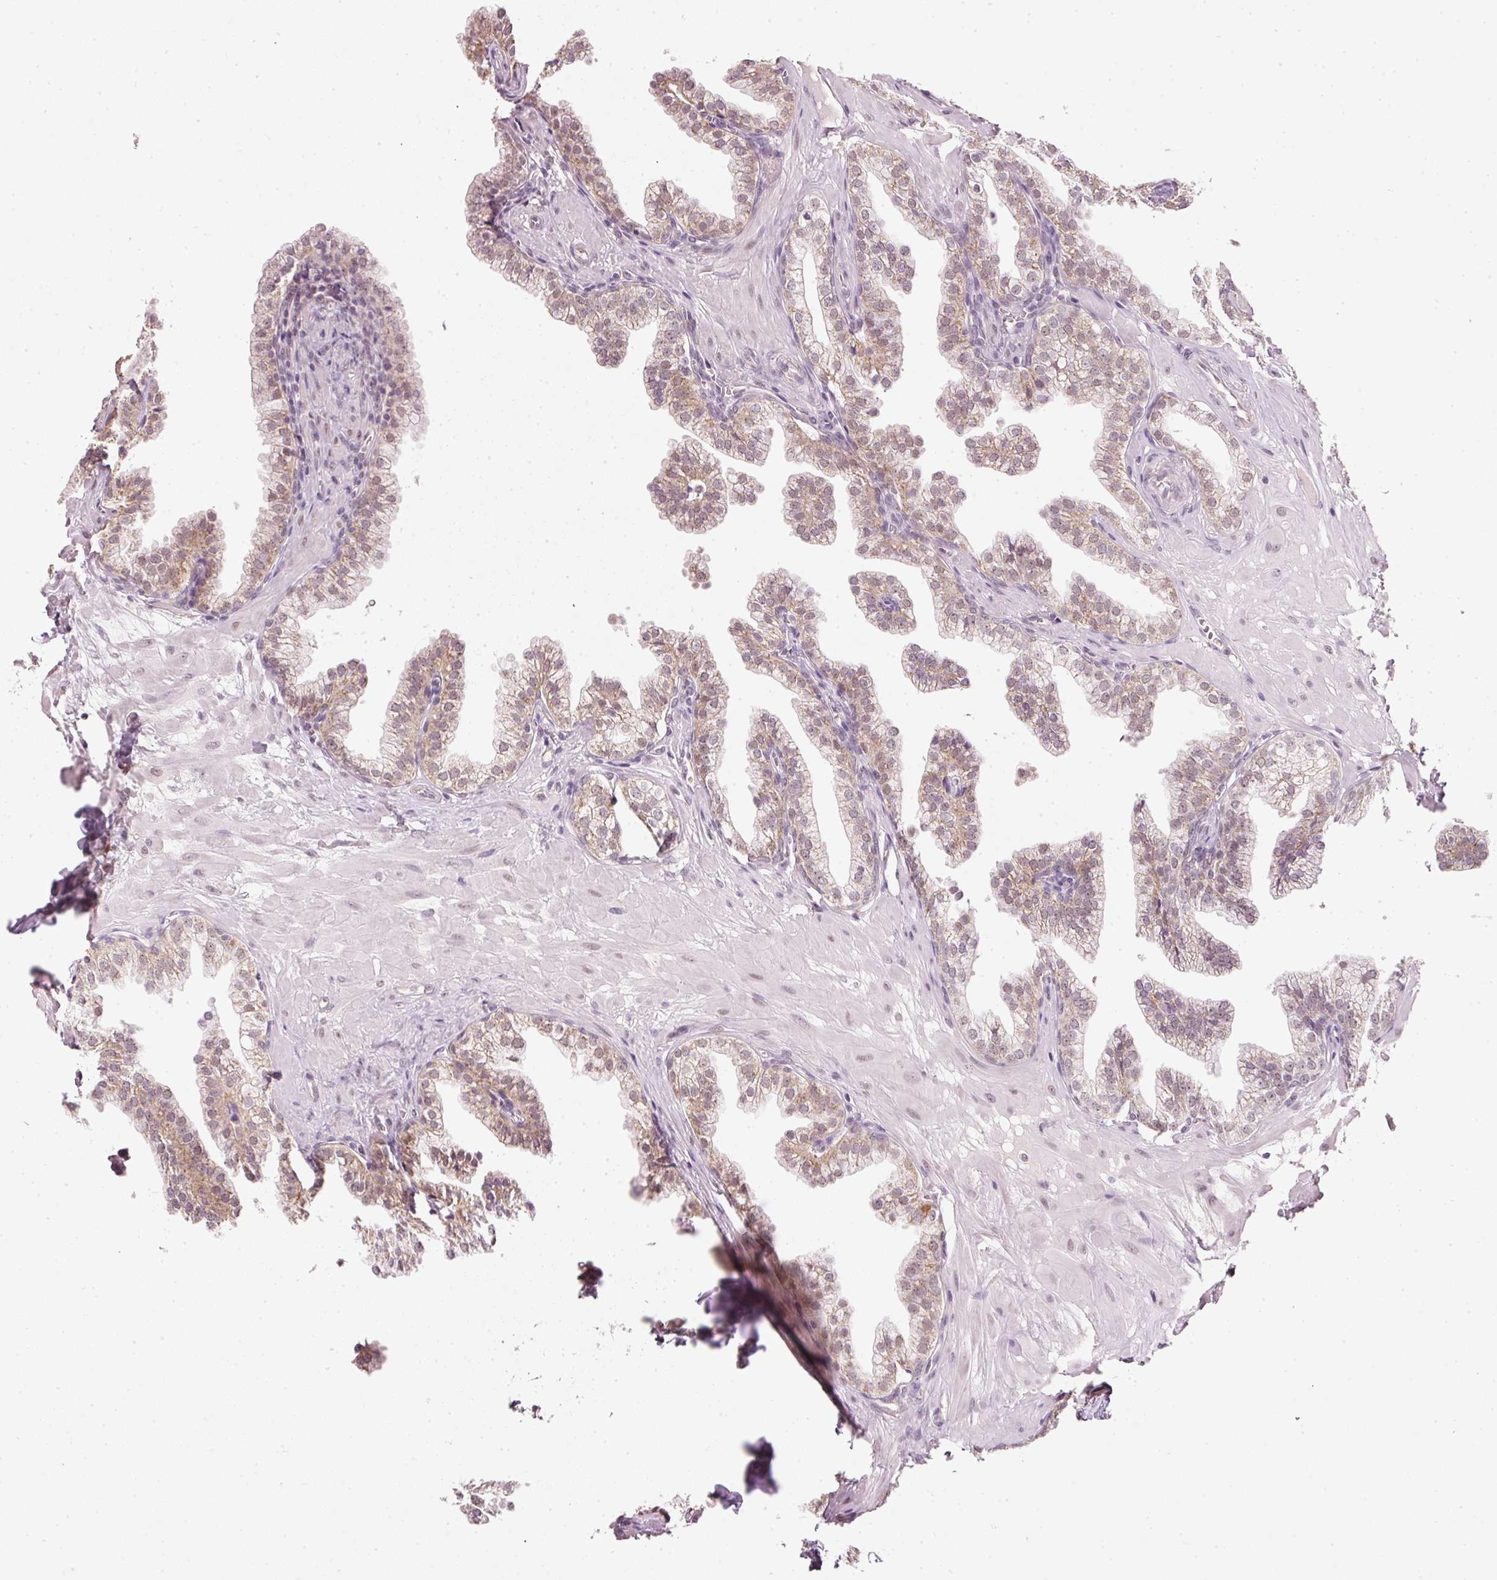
{"staining": {"intensity": "weak", "quantity": "25%-75%", "location": "cytoplasmic/membranous,nuclear"}, "tissue": "prostate", "cell_type": "Glandular cells", "image_type": "normal", "snomed": [{"axis": "morphology", "description": "Normal tissue, NOS"}, {"axis": "topography", "description": "Prostate"}, {"axis": "topography", "description": "Peripheral nerve tissue"}], "caption": "IHC of benign human prostate displays low levels of weak cytoplasmic/membranous,nuclear staining in about 25%-75% of glandular cells.", "gene": "FSTL3", "patient": {"sex": "male", "age": 55}}